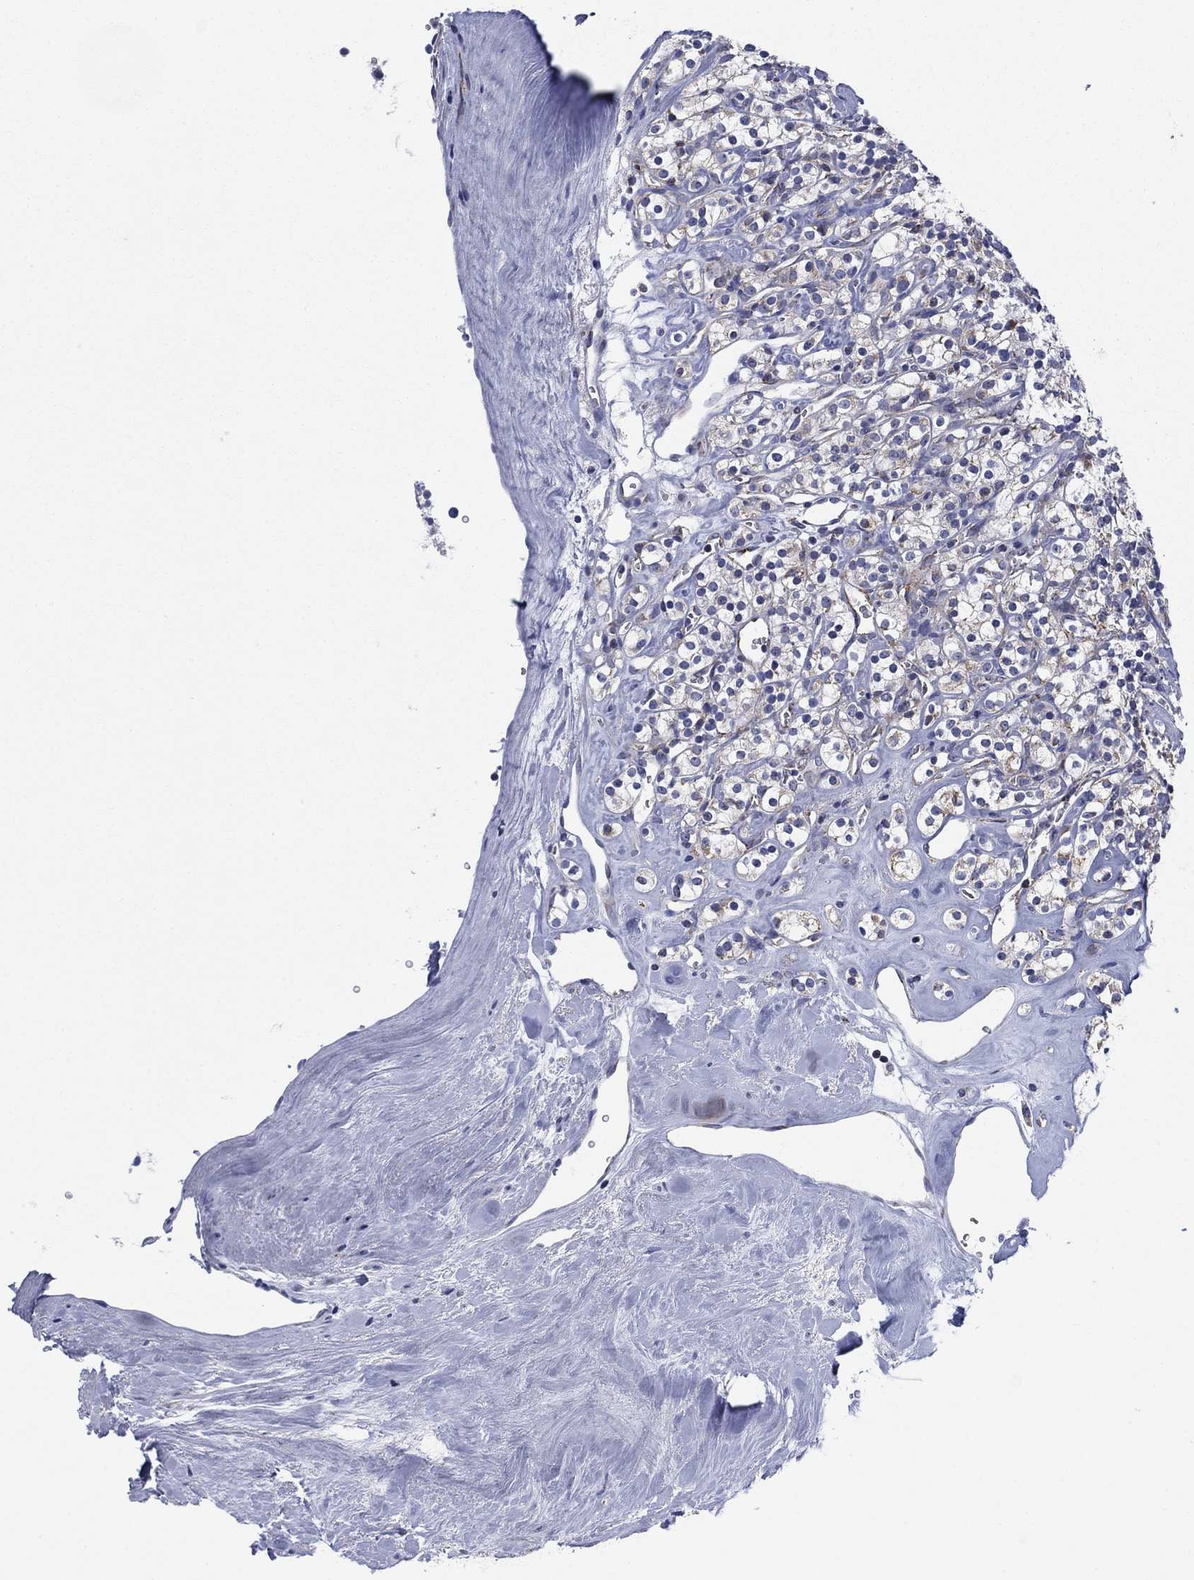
{"staining": {"intensity": "weak", "quantity": "25%-75%", "location": "cytoplasmic/membranous"}, "tissue": "renal cancer", "cell_type": "Tumor cells", "image_type": "cancer", "snomed": [{"axis": "morphology", "description": "Adenocarcinoma, NOS"}, {"axis": "topography", "description": "Kidney"}], "caption": "Protein staining of renal adenocarcinoma tissue exhibits weak cytoplasmic/membranous staining in approximately 25%-75% of tumor cells. (DAB IHC, brown staining for protein, blue staining for nuclei).", "gene": "NACAD", "patient": {"sex": "male", "age": 77}}